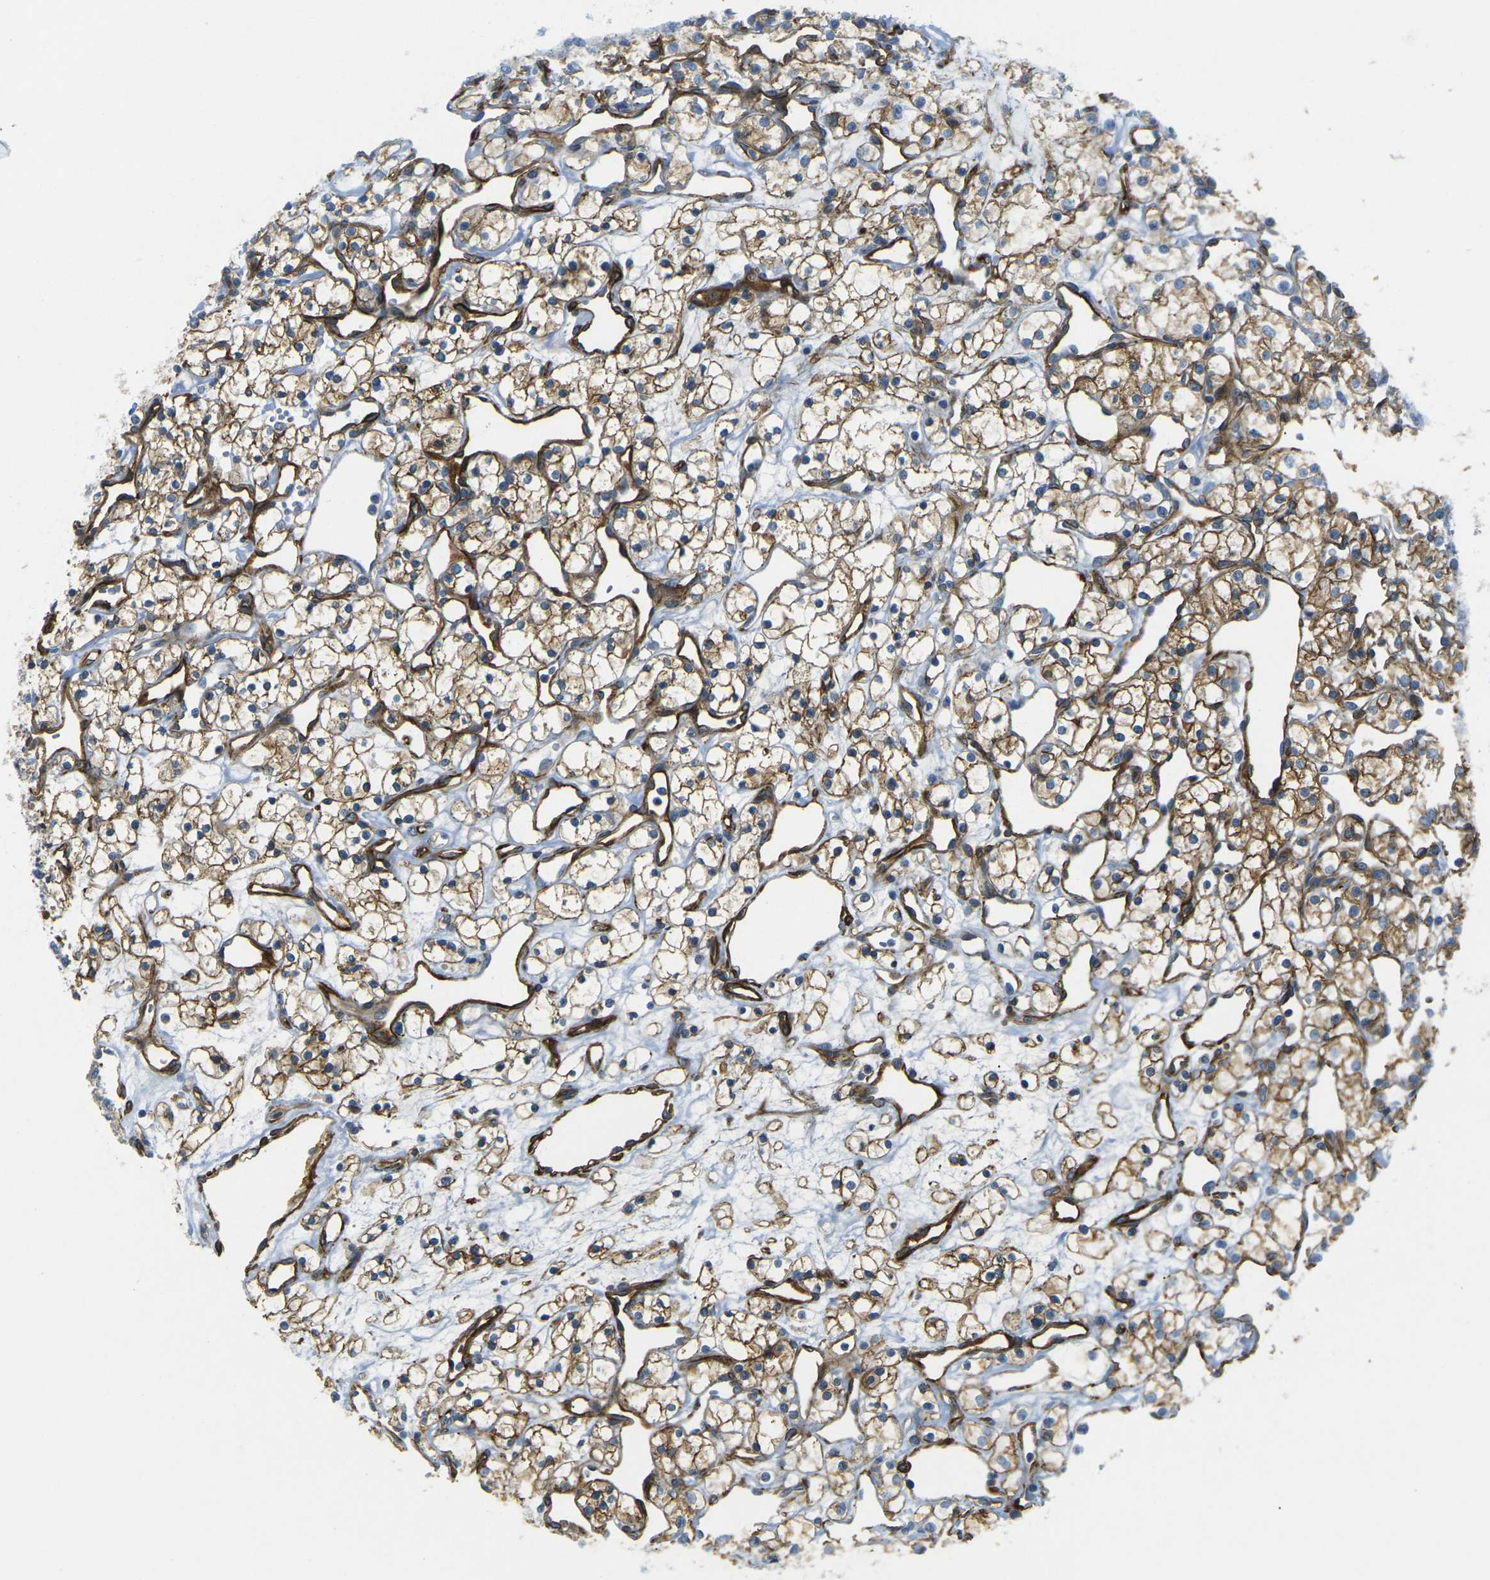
{"staining": {"intensity": "moderate", "quantity": ">75%", "location": "cytoplasmic/membranous"}, "tissue": "renal cancer", "cell_type": "Tumor cells", "image_type": "cancer", "snomed": [{"axis": "morphology", "description": "Adenocarcinoma, NOS"}, {"axis": "topography", "description": "Kidney"}], "caption": "This micrograph reveals immunohistochemistry (IHC) staining of human renal adenocarcinoma, with medium moderate cytoplasmic/membranous positivity in approximately >75% of tumor cells.", "gene": "EPHA7", "patient": {"sex": "female", "age": 60}}